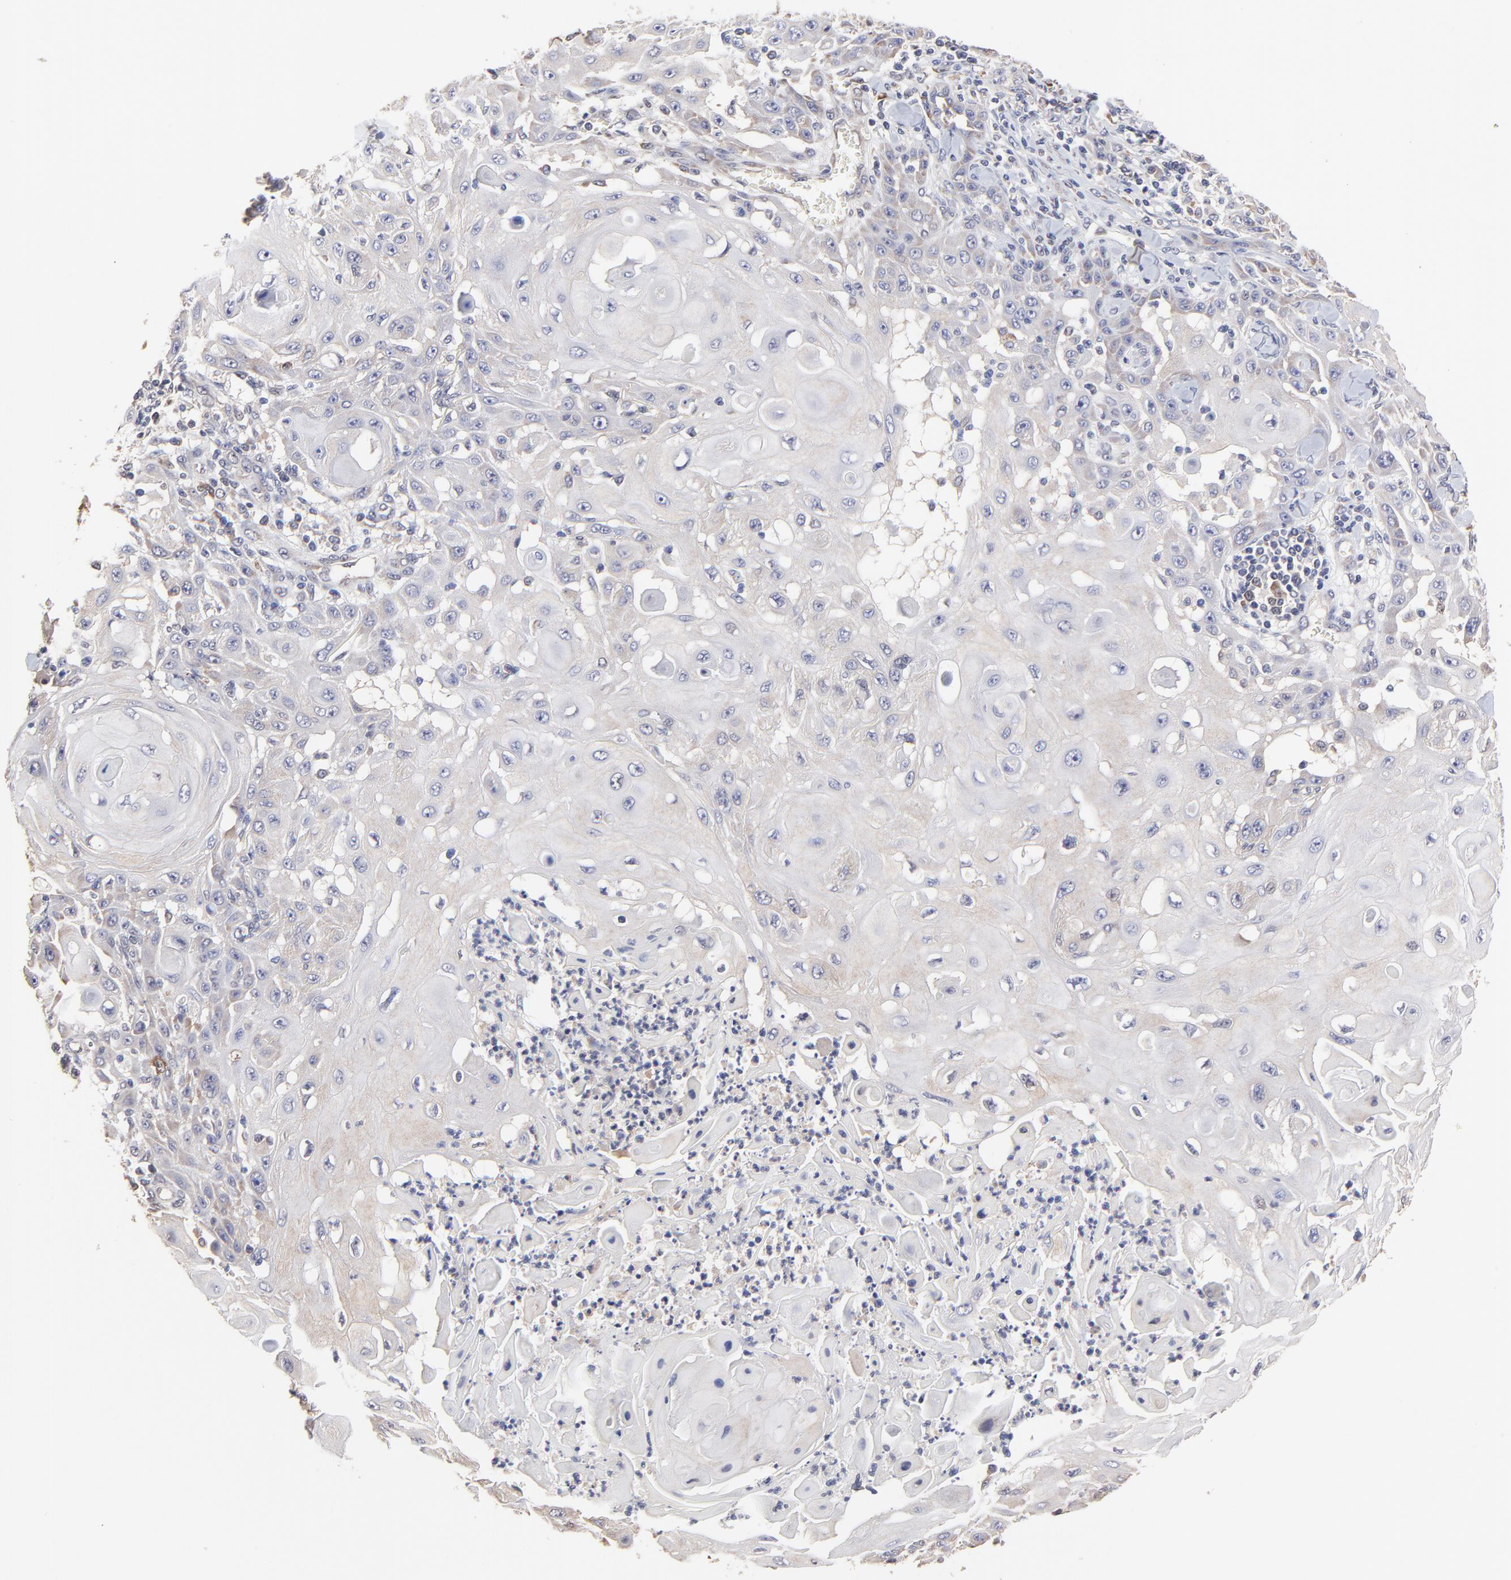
{"staining": {"intensity": "negative", "quantity": "none", "location": "none"}, "tissue": "skin cancer", "cell_type": "Tumor cells", "image_type": "cancer", "snomed": [{"axis": "morphology", "description": "Squamous cell carcinoma, NOS"}, {"axis": "topography", "description": "Skin"}], "caption": "A photomicrograph of skin cancer (squamous cell carcinoma) stained for a protein shows no brown staining in tumor cells. (DAB immunohistochemistry with hematoxylin counter stain).", "gene": "CCT2", "patient": {"sex": "male", "age": 24}}